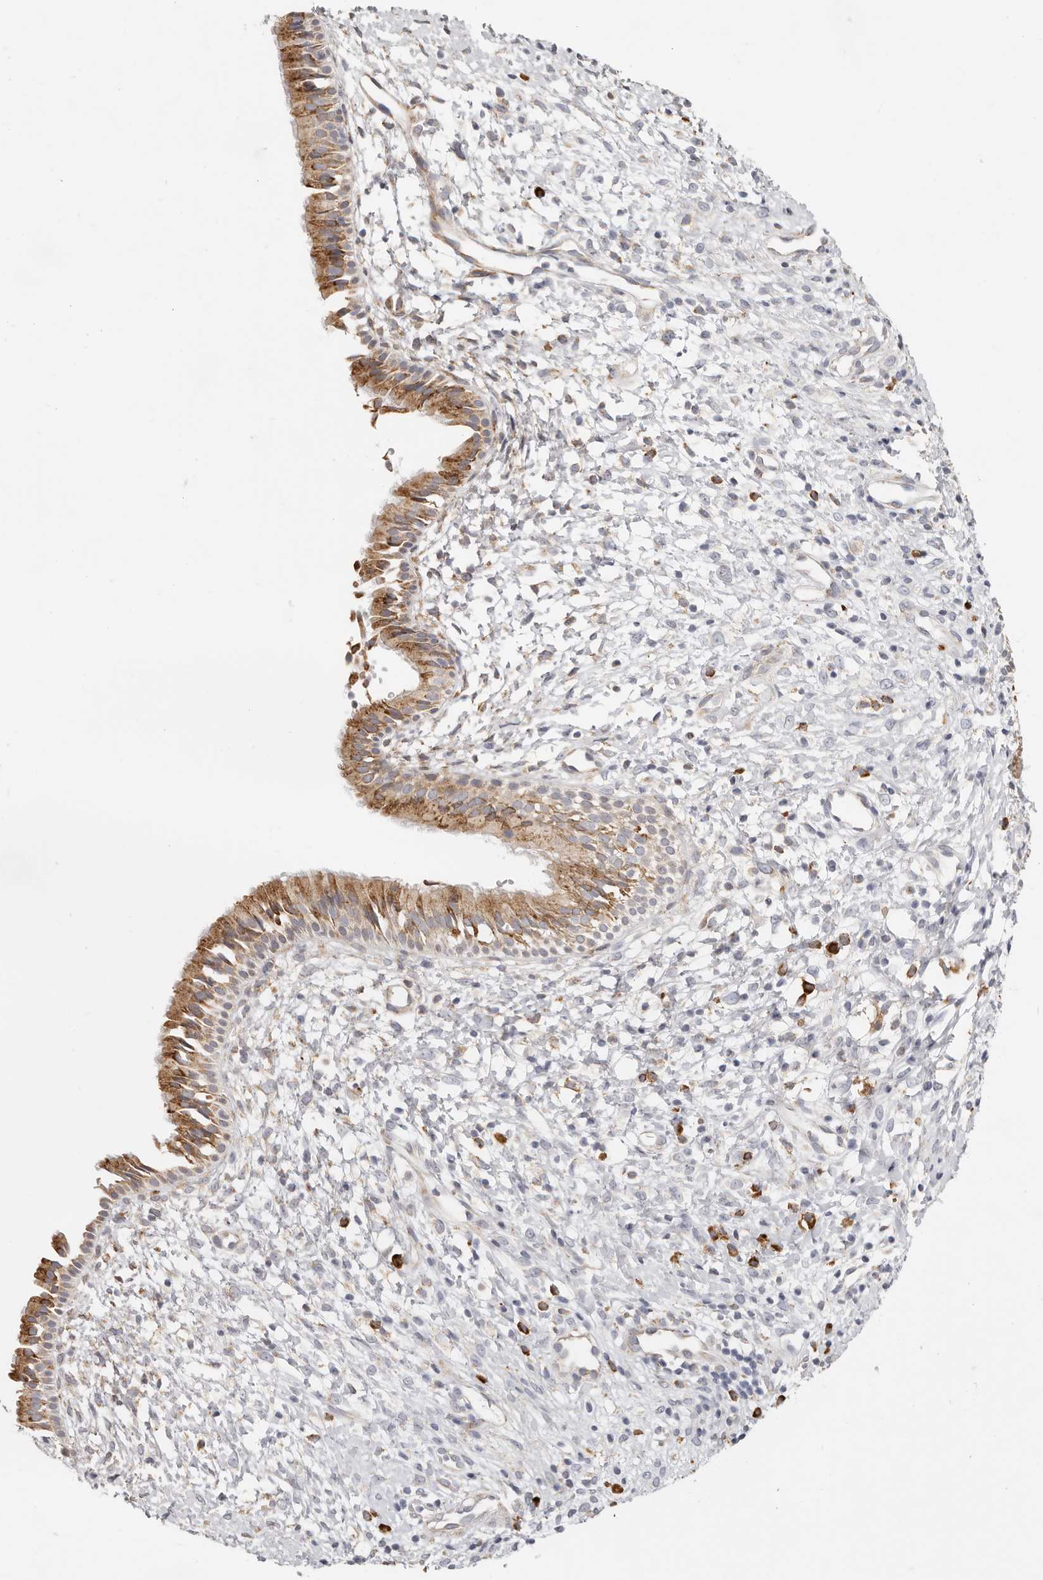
{"staining": {"intensity": "moderate", "quantity": ">75%", "location": "cytoplasmic/membranous"}, "tissue": "nasopharynx", "cell_type": "Respiratory epithelial cells", "image_type": "normal", "snomed": [{"axis": "morphology", "description": "Normal tissue, NOS"}, {"axis": "topography", "description": "Nasopharynx"}], "caption": "Immunohistochemical staining of normal human nasopharynx displays medium levels of moderate cytoplasmic/membranous staining in about >75% of respiratory epithelial cells.", "gene": "IL32", "patient": {"sex": "male", "age": 22}}